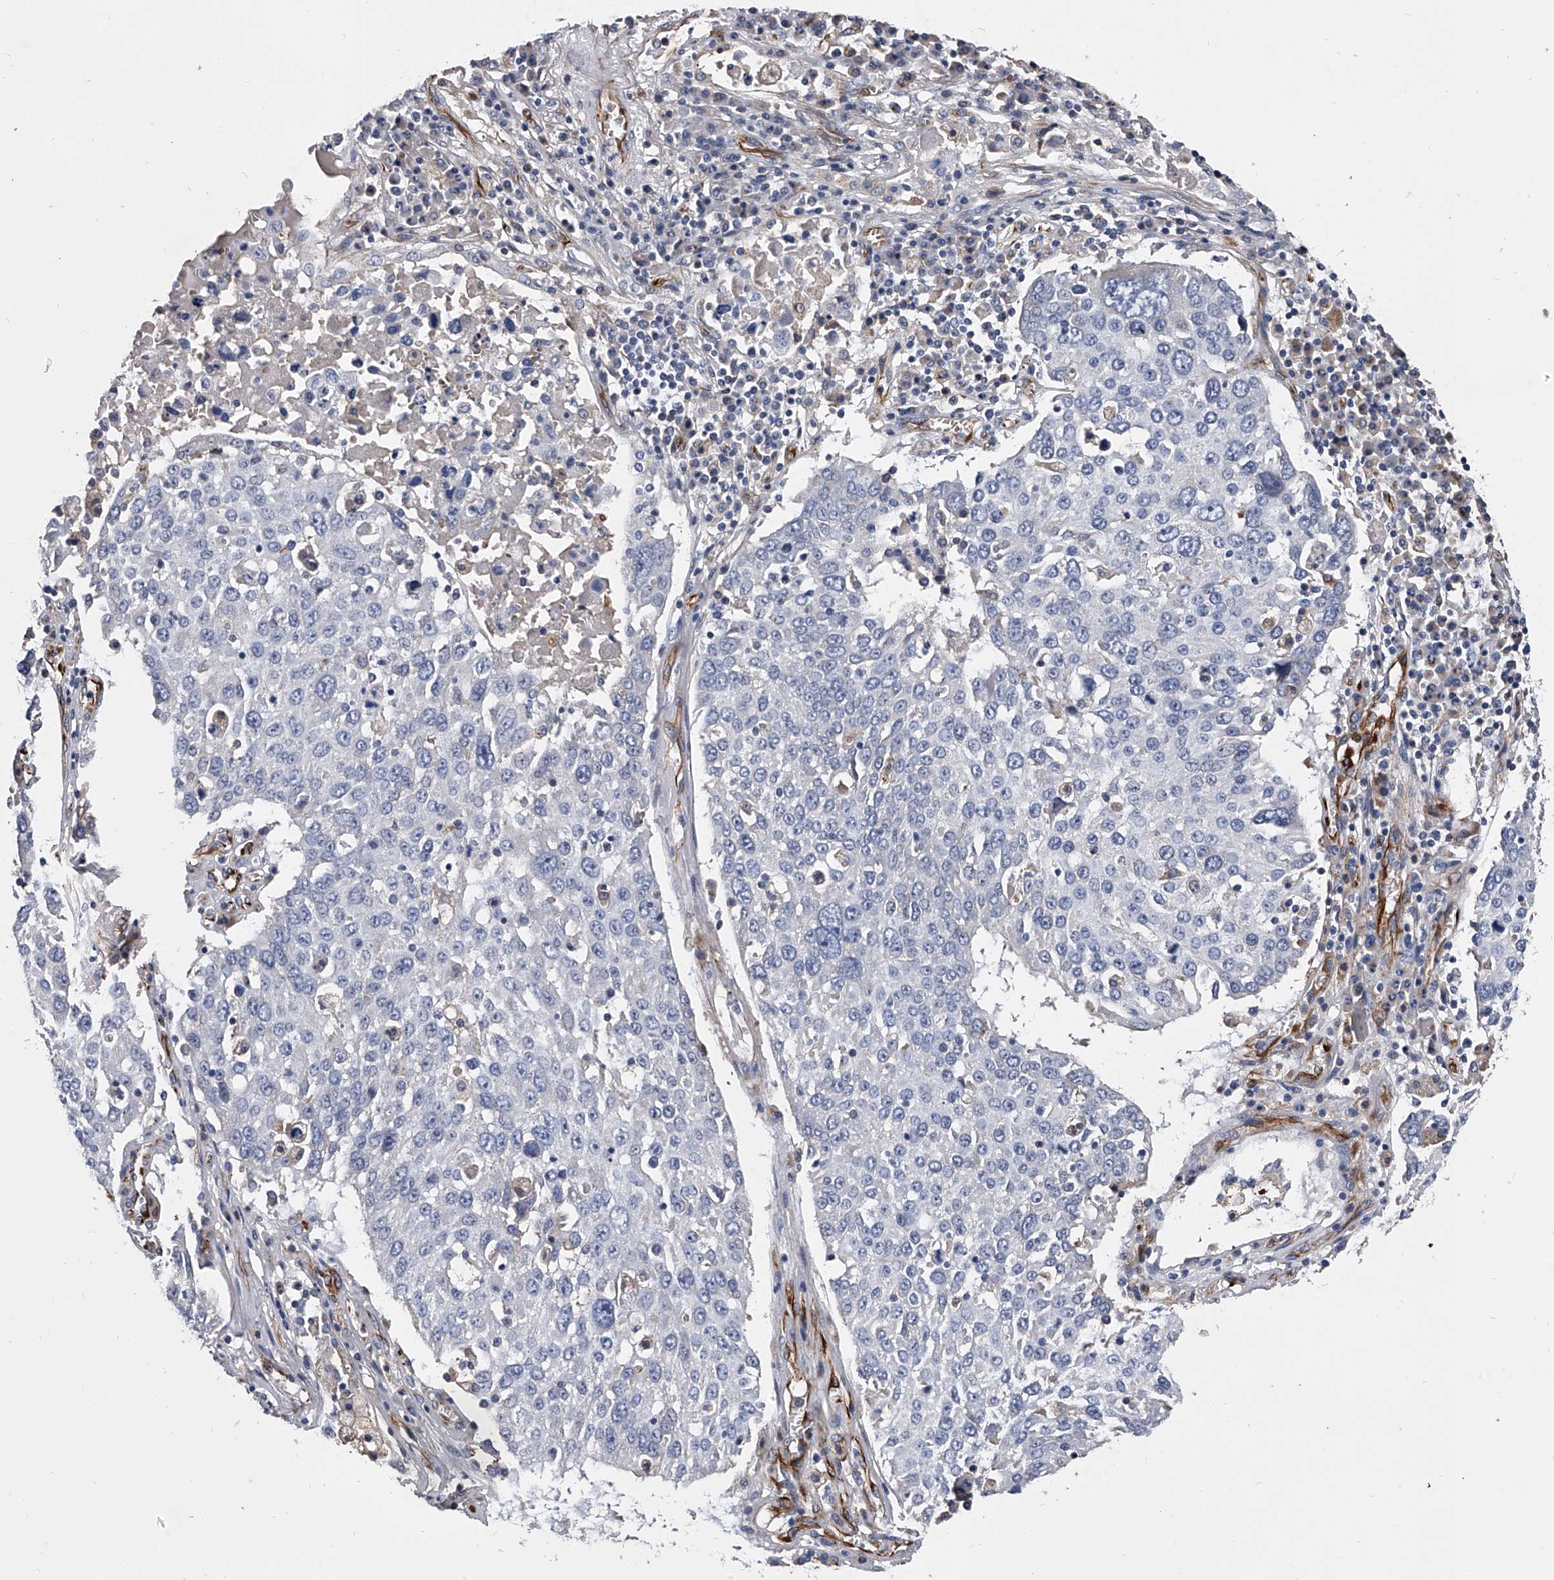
{"staining": {"intensity": "negative", "quantity": "none", "location": "none"}, "tissue": "lung cancer", "cell_type": "Tumor cells", "image_type": "cancer", "snomed": [{"axis": "morphology", "description": "Squamous cell carcinoma, NOS"}, {"axis": "topography", "description": "Lung"}], "caption": "Immunohistochemistry (IHC) image of lung cancer stained for a protein (brown), which exhibits no expression in tumor cells.", "gene": "EFCAB7", "patient": {"sex": "male", "age": 65}}